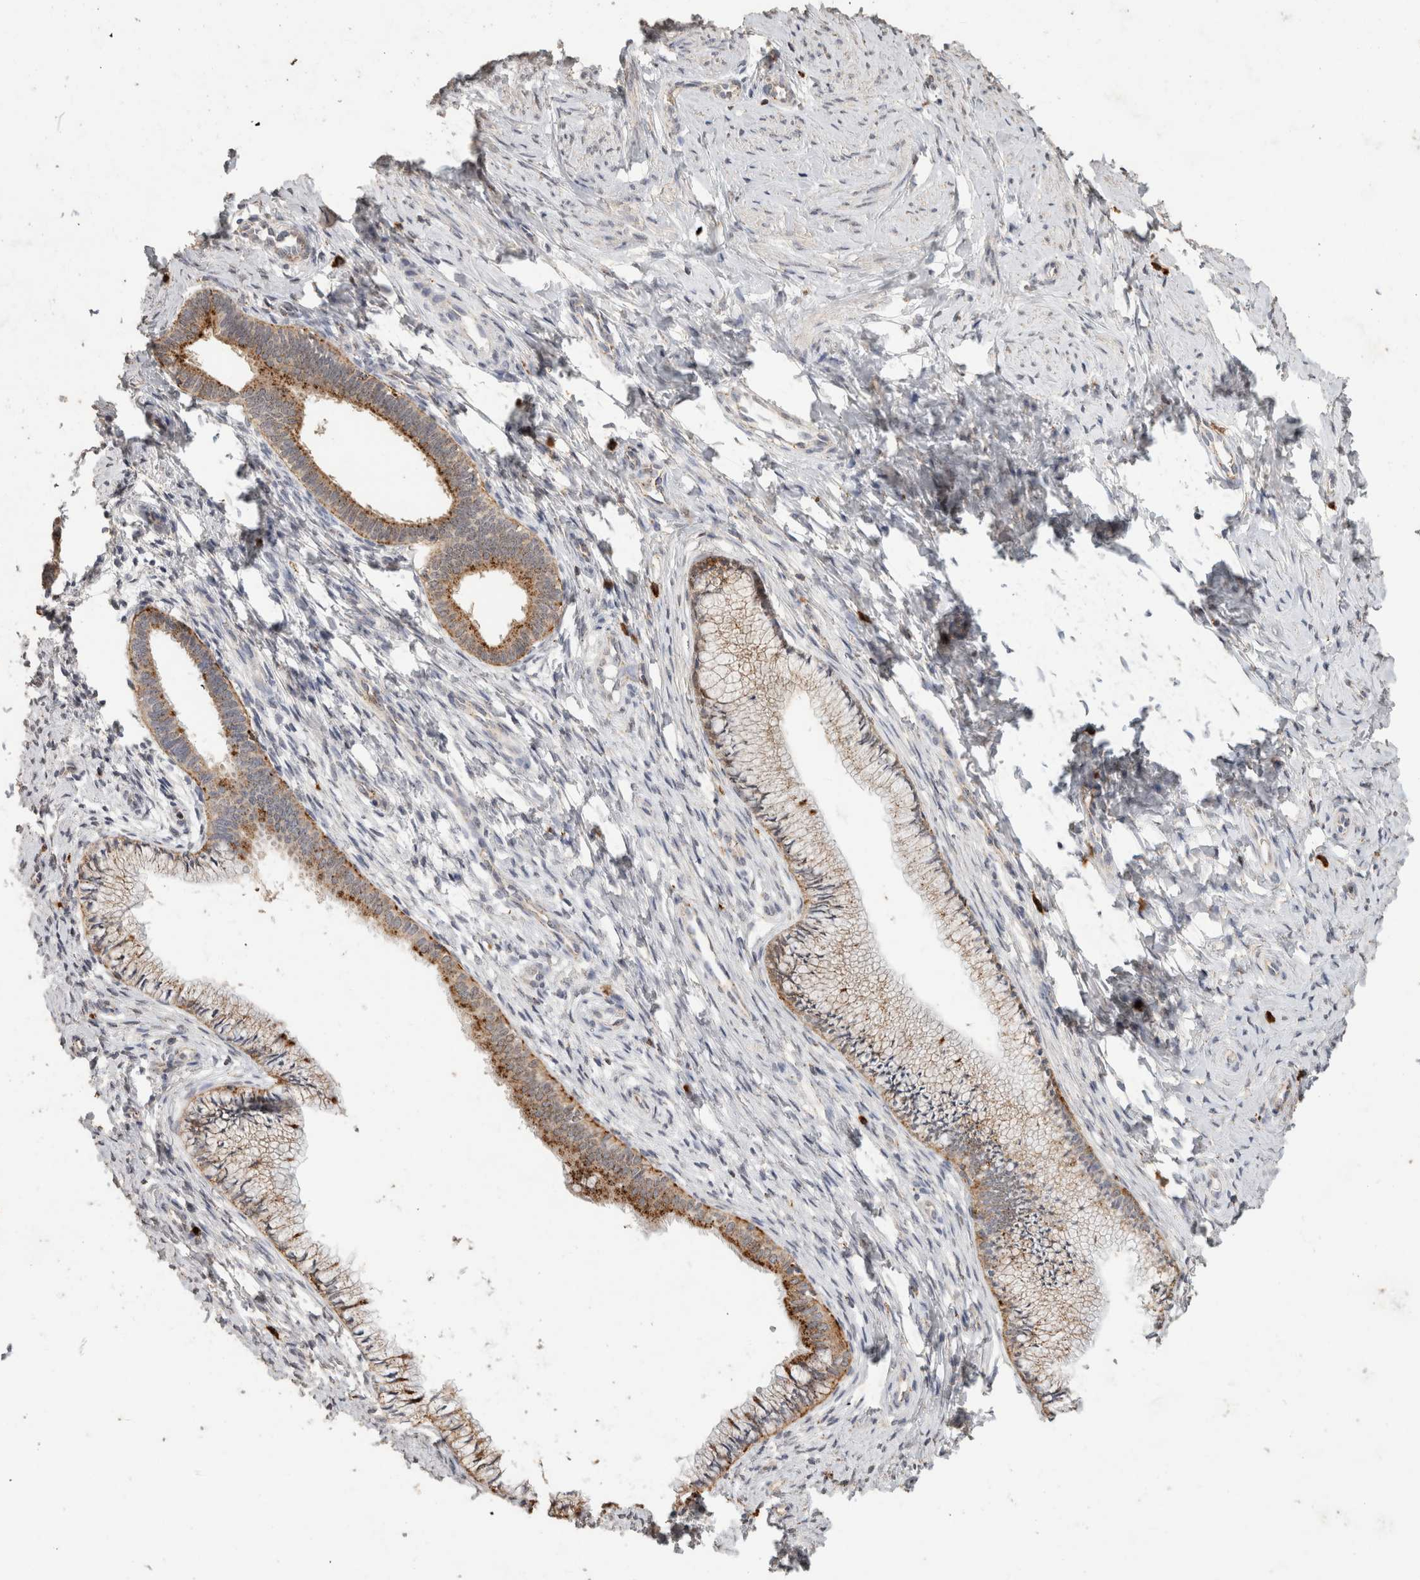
{"staining": {"intensity": "moderate", "quantity": "25%-75%", "location": "cytoplasmic/membranous"}, "tissue": "cervix", "cell_type": "Glandular cells", "image_type": "normal", "snomed": [{"axis": "morphology", "description": "Normal tissue, NOS"}, {"axis": "topography", "description": "Cervix"}], "caption": "This is a photomicrograph of IHC staining of unremarkable cervix, which shows moderate expression in the cytoplasmic/membranous of glandular cells.", "gene": "ARSA", "patient": {"sex": "female", "age": 36}}